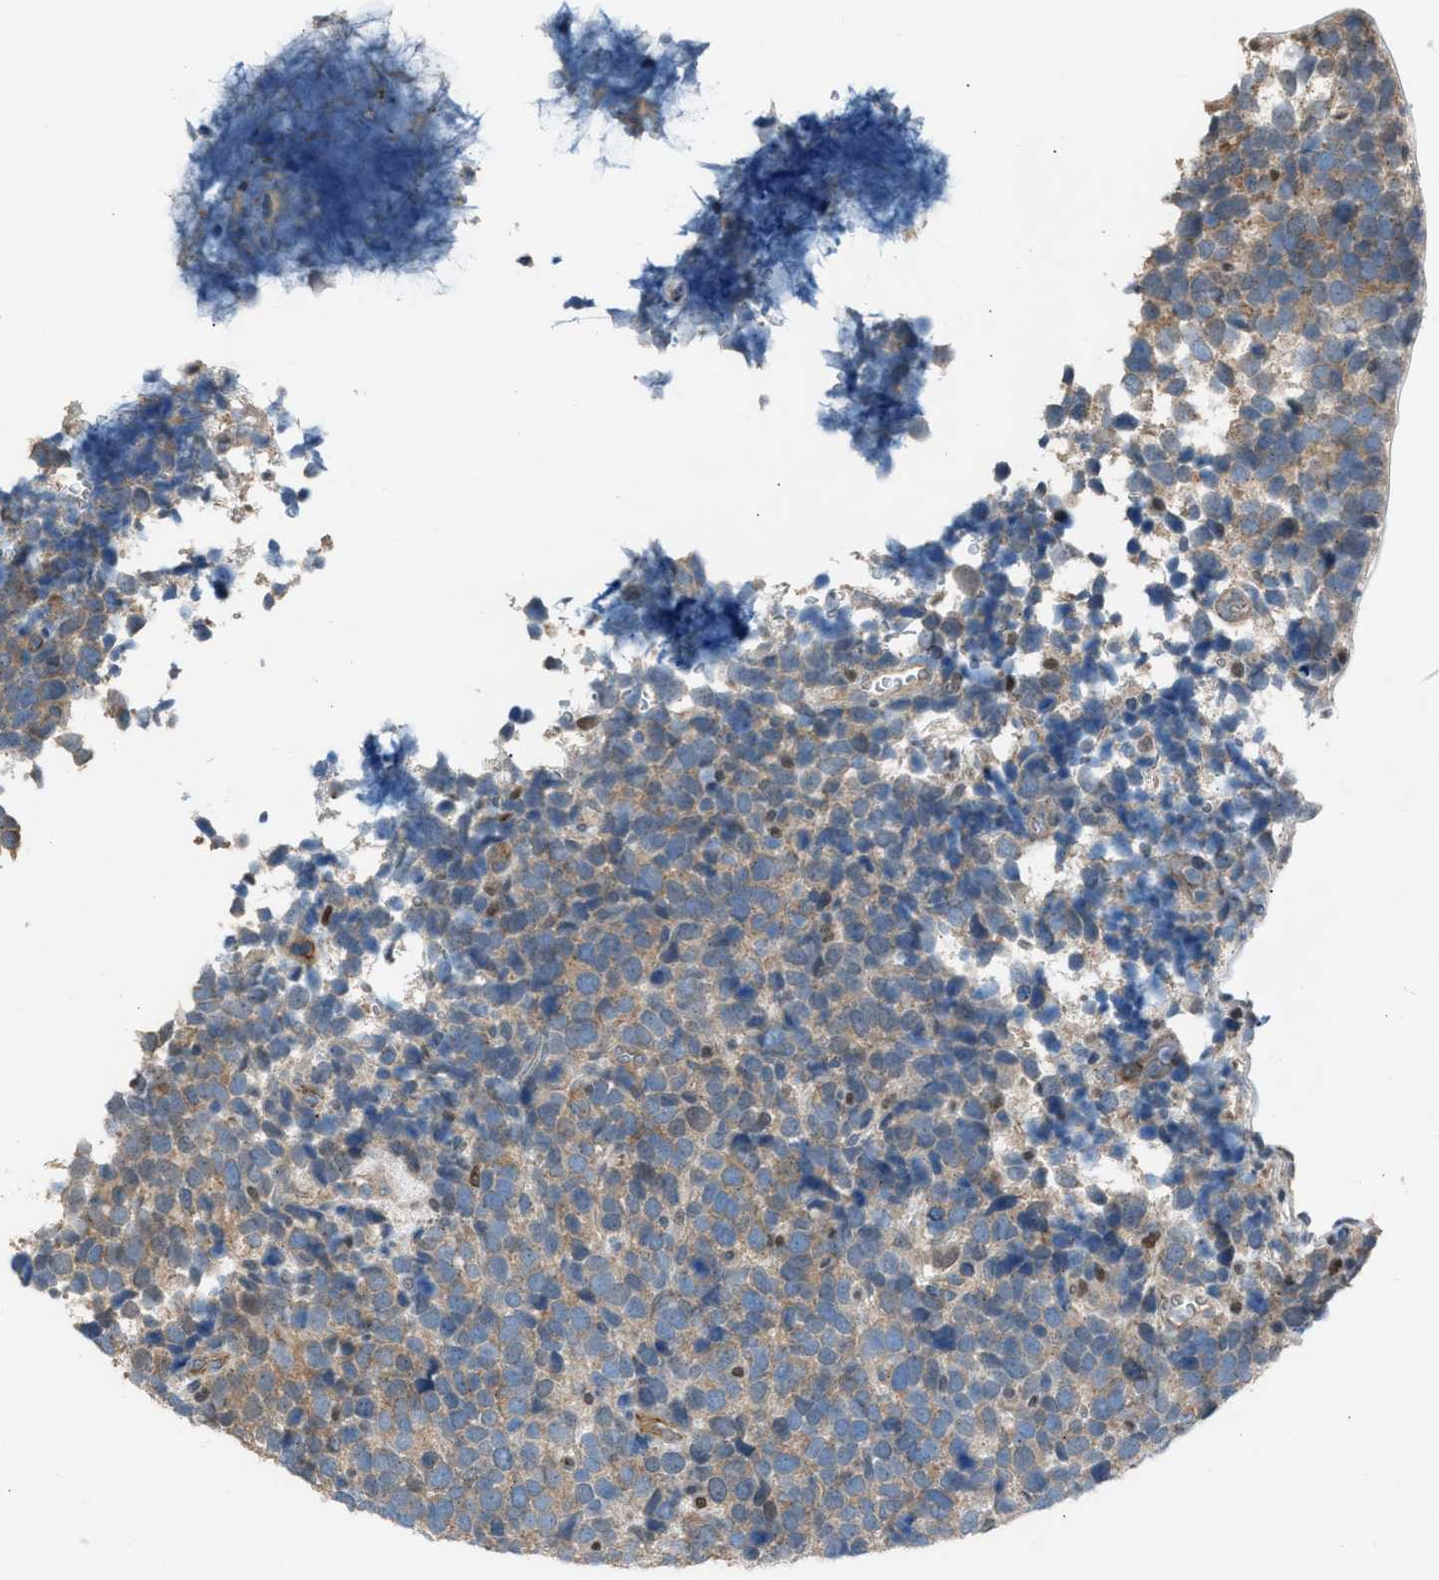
{"staining": {"intensity": "weak", "quantity": ">75%", "location": "cytoplasmic/membranous"}, "tissue": "urothelial cancer", "cell_type": "Tumor cells", "image_type": "cancer", "snomed": [{"axis": "morphology", "description": "Urothelial carcinoma, High grade"}, {"axis": "topography", "description": "Urinary bladder"}], "caption": "An image of urothelial cancer stained for a protein reveals weak cytoplasmic/membranous brown staining in tumor cells.", "gene": "CRTC1", "patient": {"sex": "female", "age": 82}}